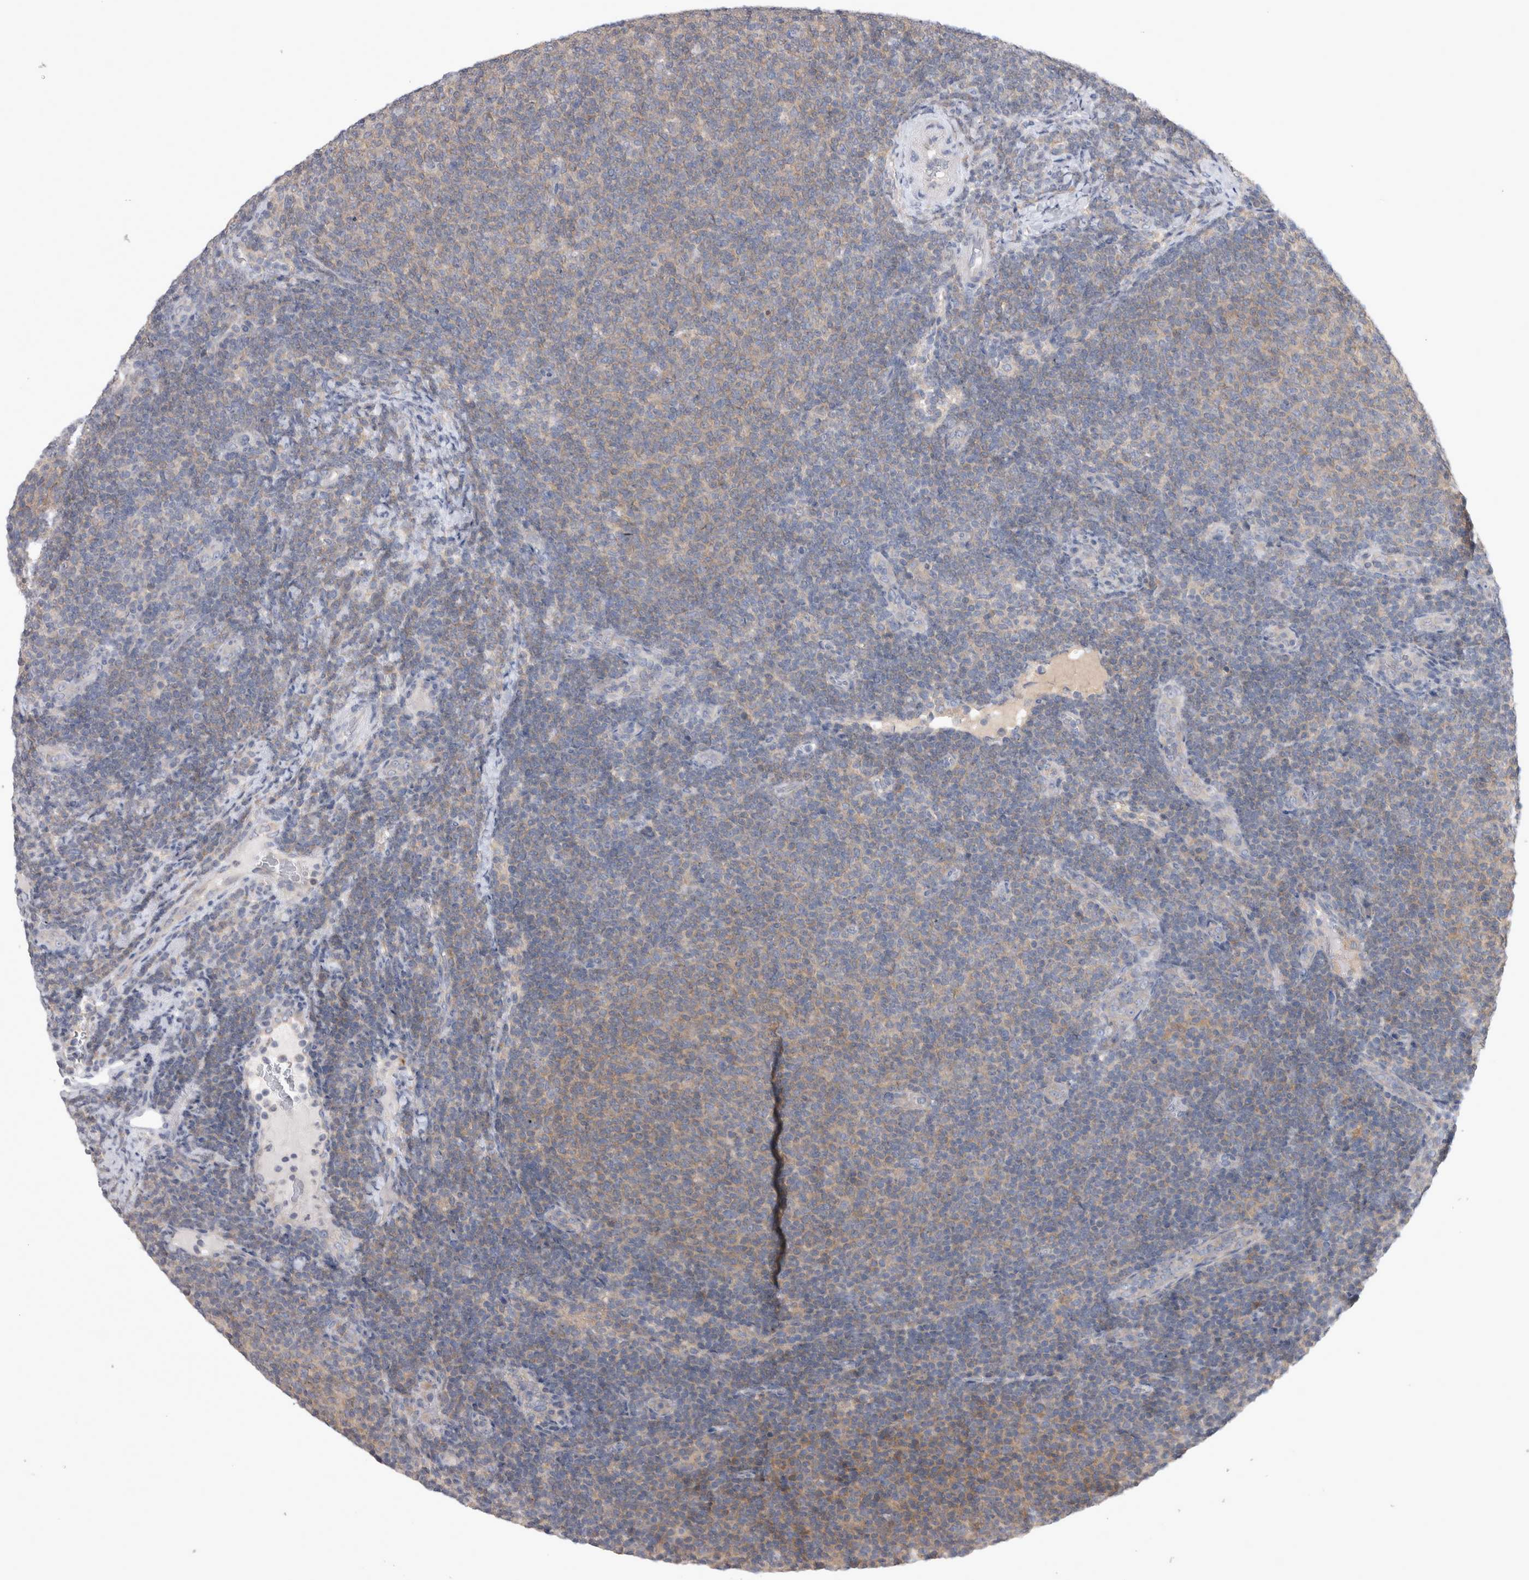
{"staining": {"intensity": "weak", "quantity": "<25%", "location": "cytoplasmic/membranous"}, "tissue": "lymphoma", "cell_type": "Tumor cells", "image_type": "cancer", "snomed": [{"axis": "morphology", "description": "Malignant lymphoma, non-Hodgkin's type, Low grade"}, {"axis": "topography", "description": "Lymph node"}], "caption": "The photomicrograph exhibits no staining of tumor cells in lymphoma.", "gene": "LRRC40", "patient": {"sex": "male", "age": 66}}